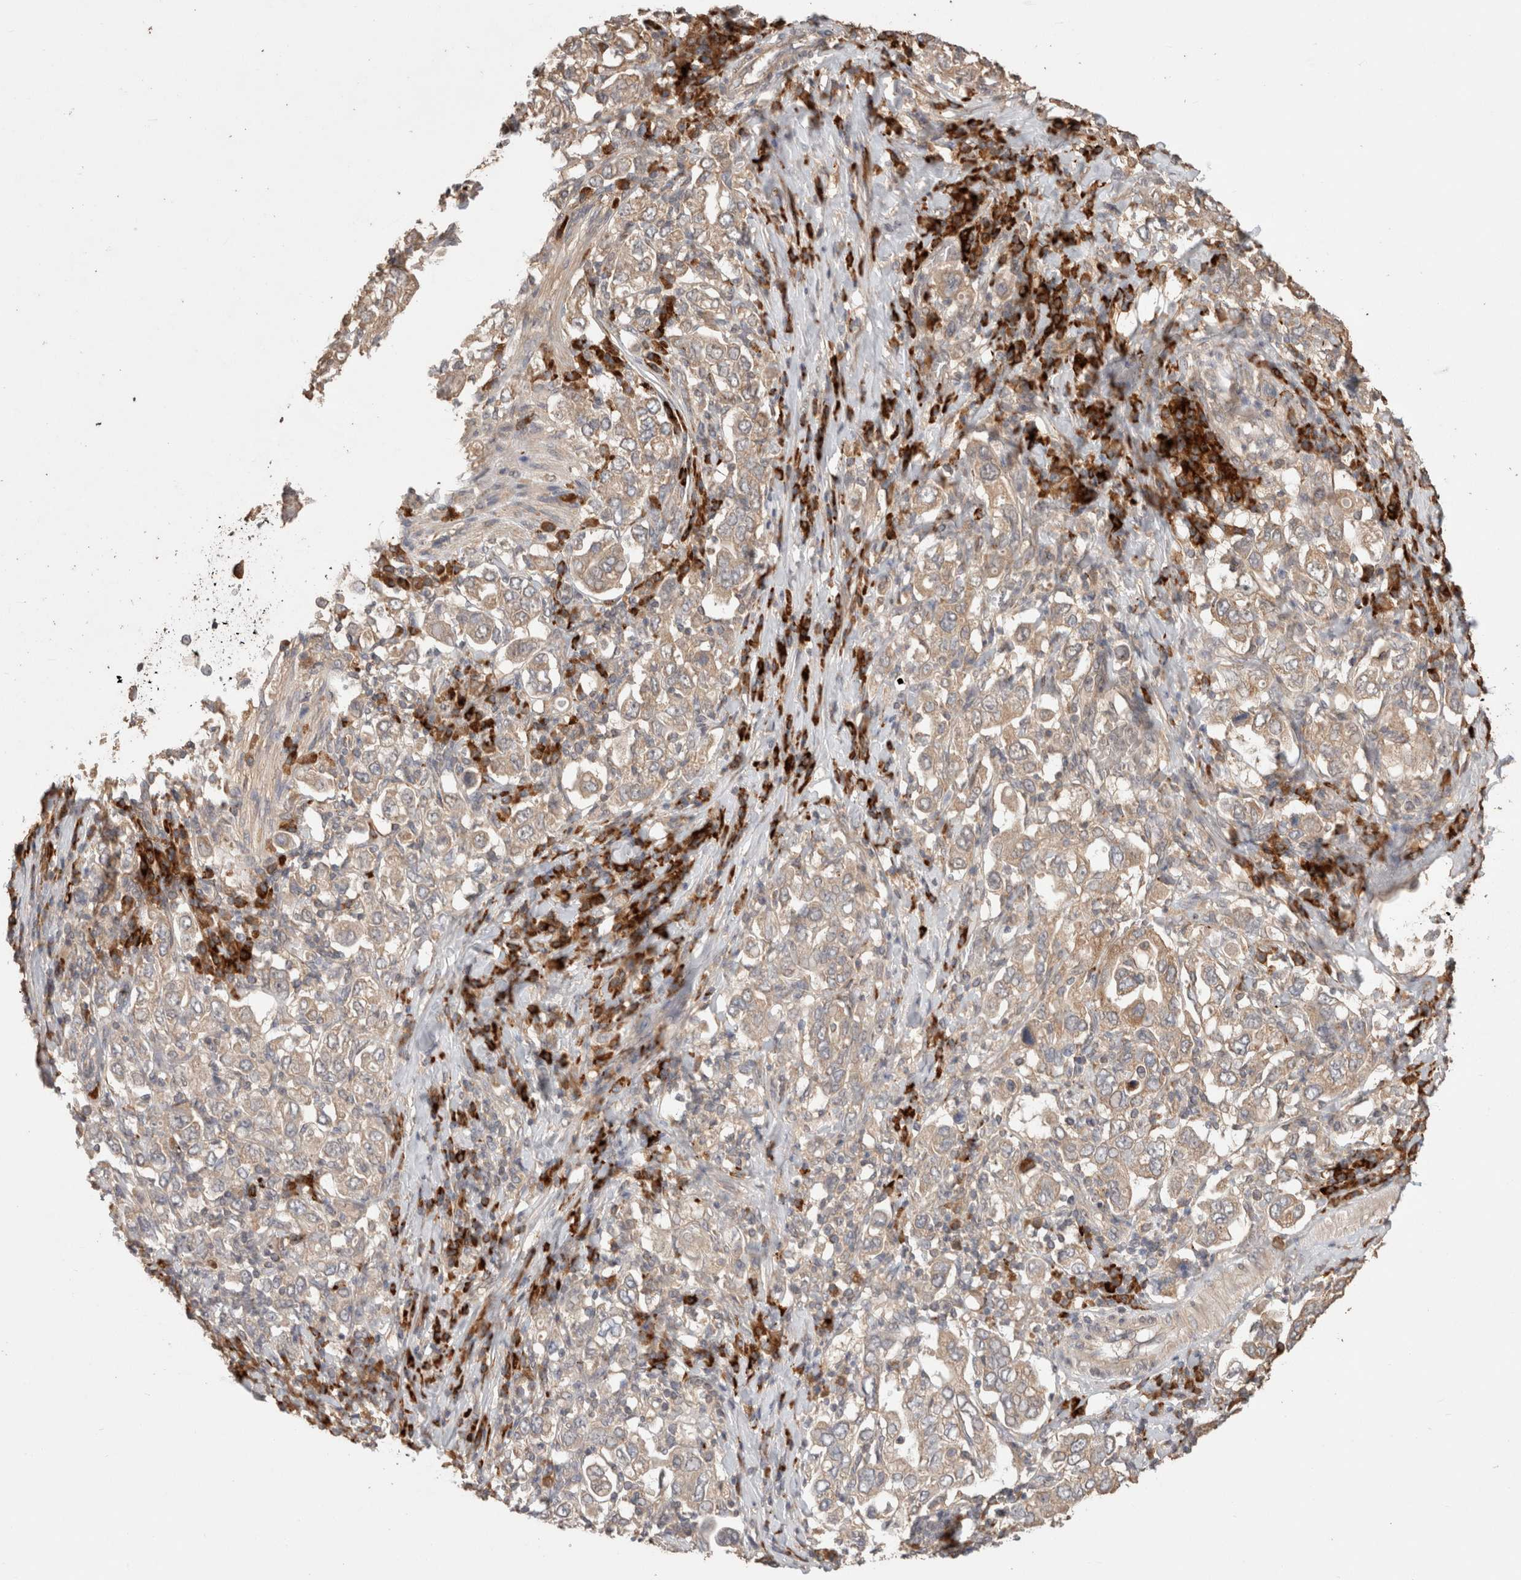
{"staining": {"intensity": "weak", "quantity": ">75%", "location": "cytoplasmic/membranous"}, "tissue": "stomach cancer", "cell_type": "Tumor cells", "image_type": "cancer", "snomed": [{"axis": "morphology", "description": "Adenocarcinoma, NOS"}, {"axis": "topography", "description": "Stomach, upper"}], "caption": "DAB immunohistochemical staining of human stomach adenocarcinoma demonstrates weak cytoplasmic/membranous protein staining in about >75% of tumor cells.", "gene": "HROB", "patient": {"sex": "male", "age": 62}}